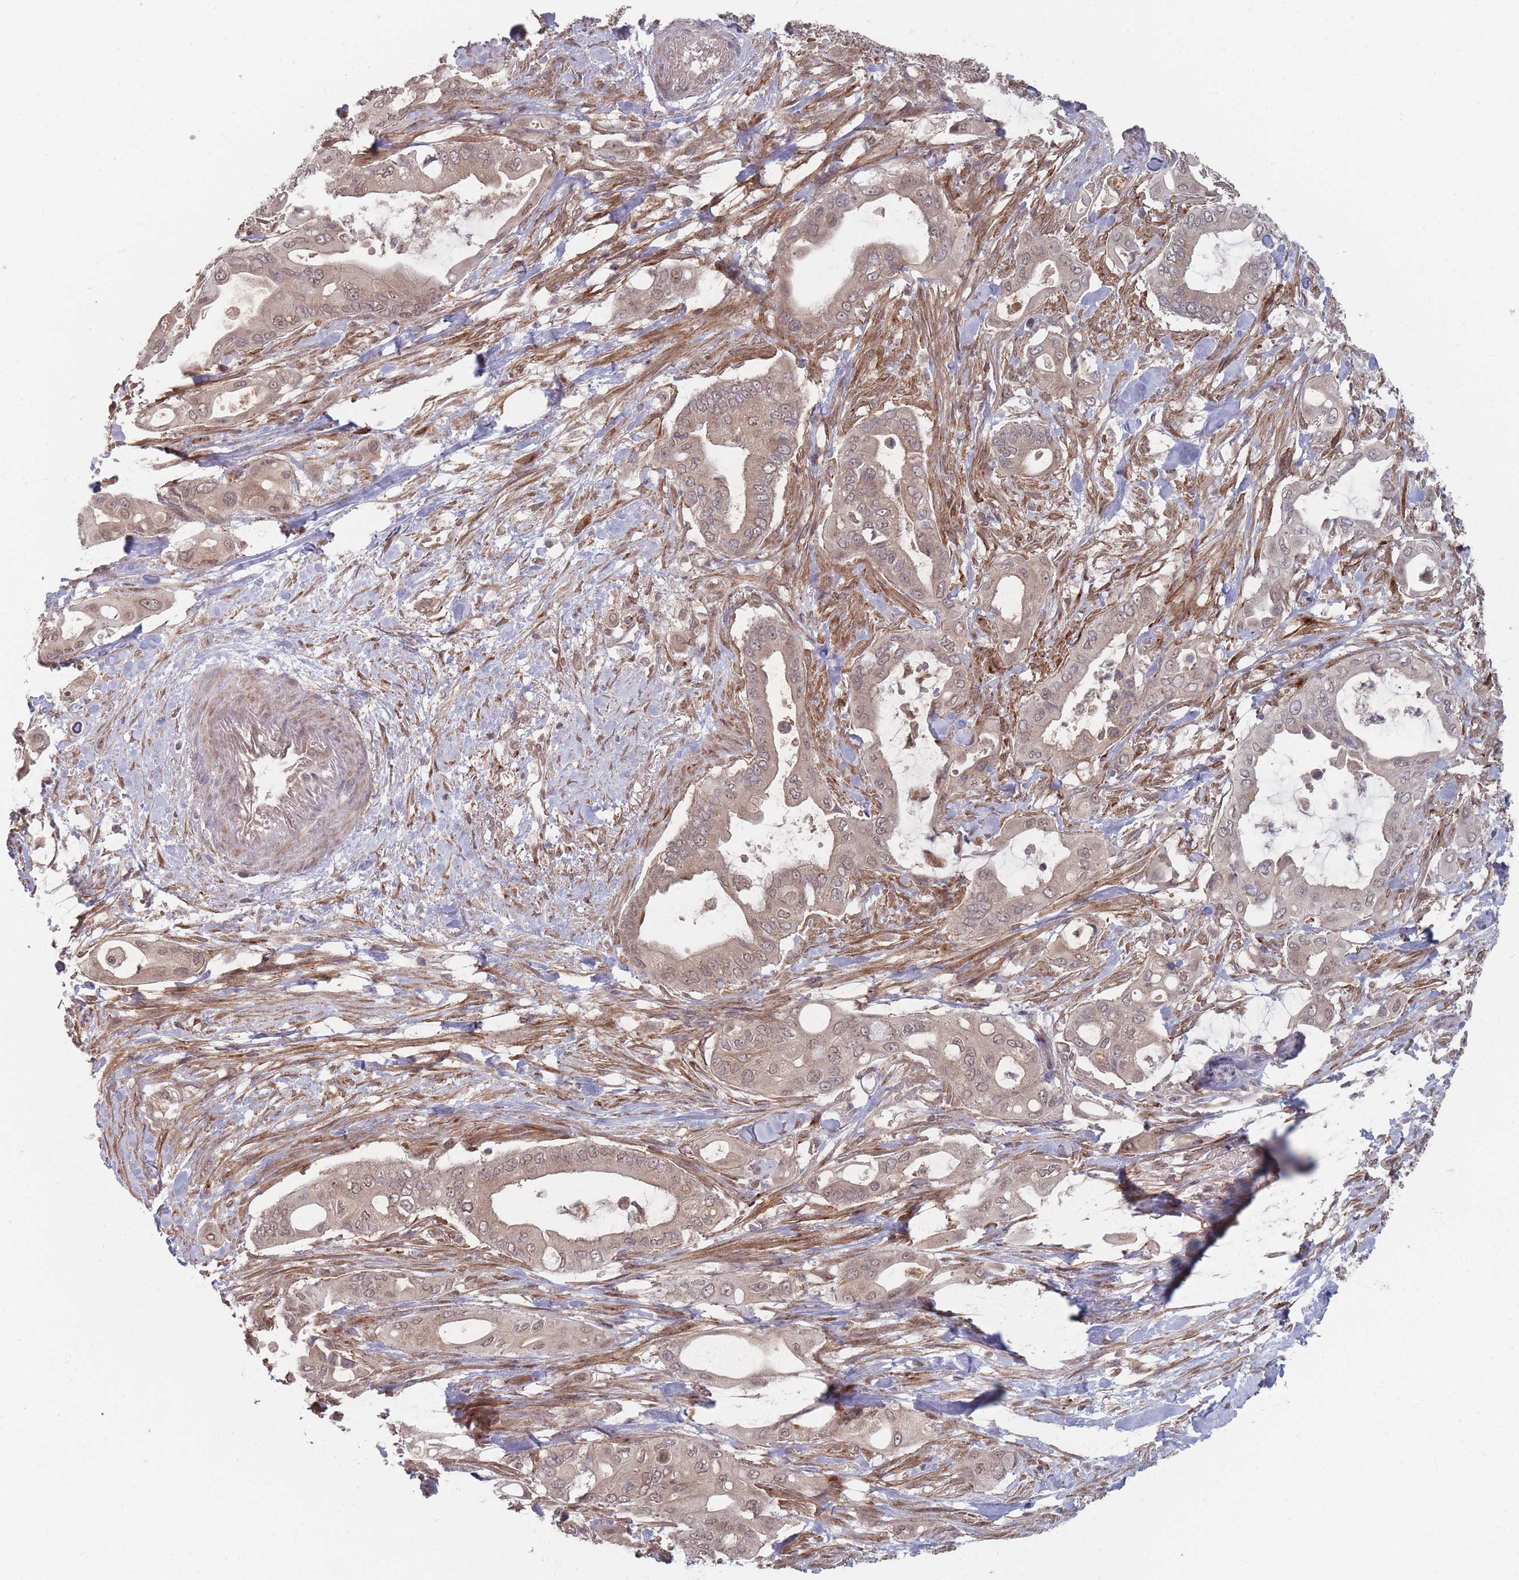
{"staining": {"intensity": "moderate", "quantity": ">75%", "location": "cytoplasmic/membranous,nuclear"}, "tissue": "pancreatic cancer", "cell_type": "Tumor cells", "image_type": "cancer", "snomed": [{"axis": "morphology", "description": "Adenocarcinoma, NOS"}, {"axis": "topography", "description": "Pancreas"}], "caption": "Moderate cytoplasmic/membranous and nuclear protein positivity is present in approximately >75% of tumor cells in adenocarcinoma (pancreatic). The protein is shown in brown color, while the nuclei are stained blue.", "gene": "CNTRL", "patient": {"sex": "male", "age": 57}}